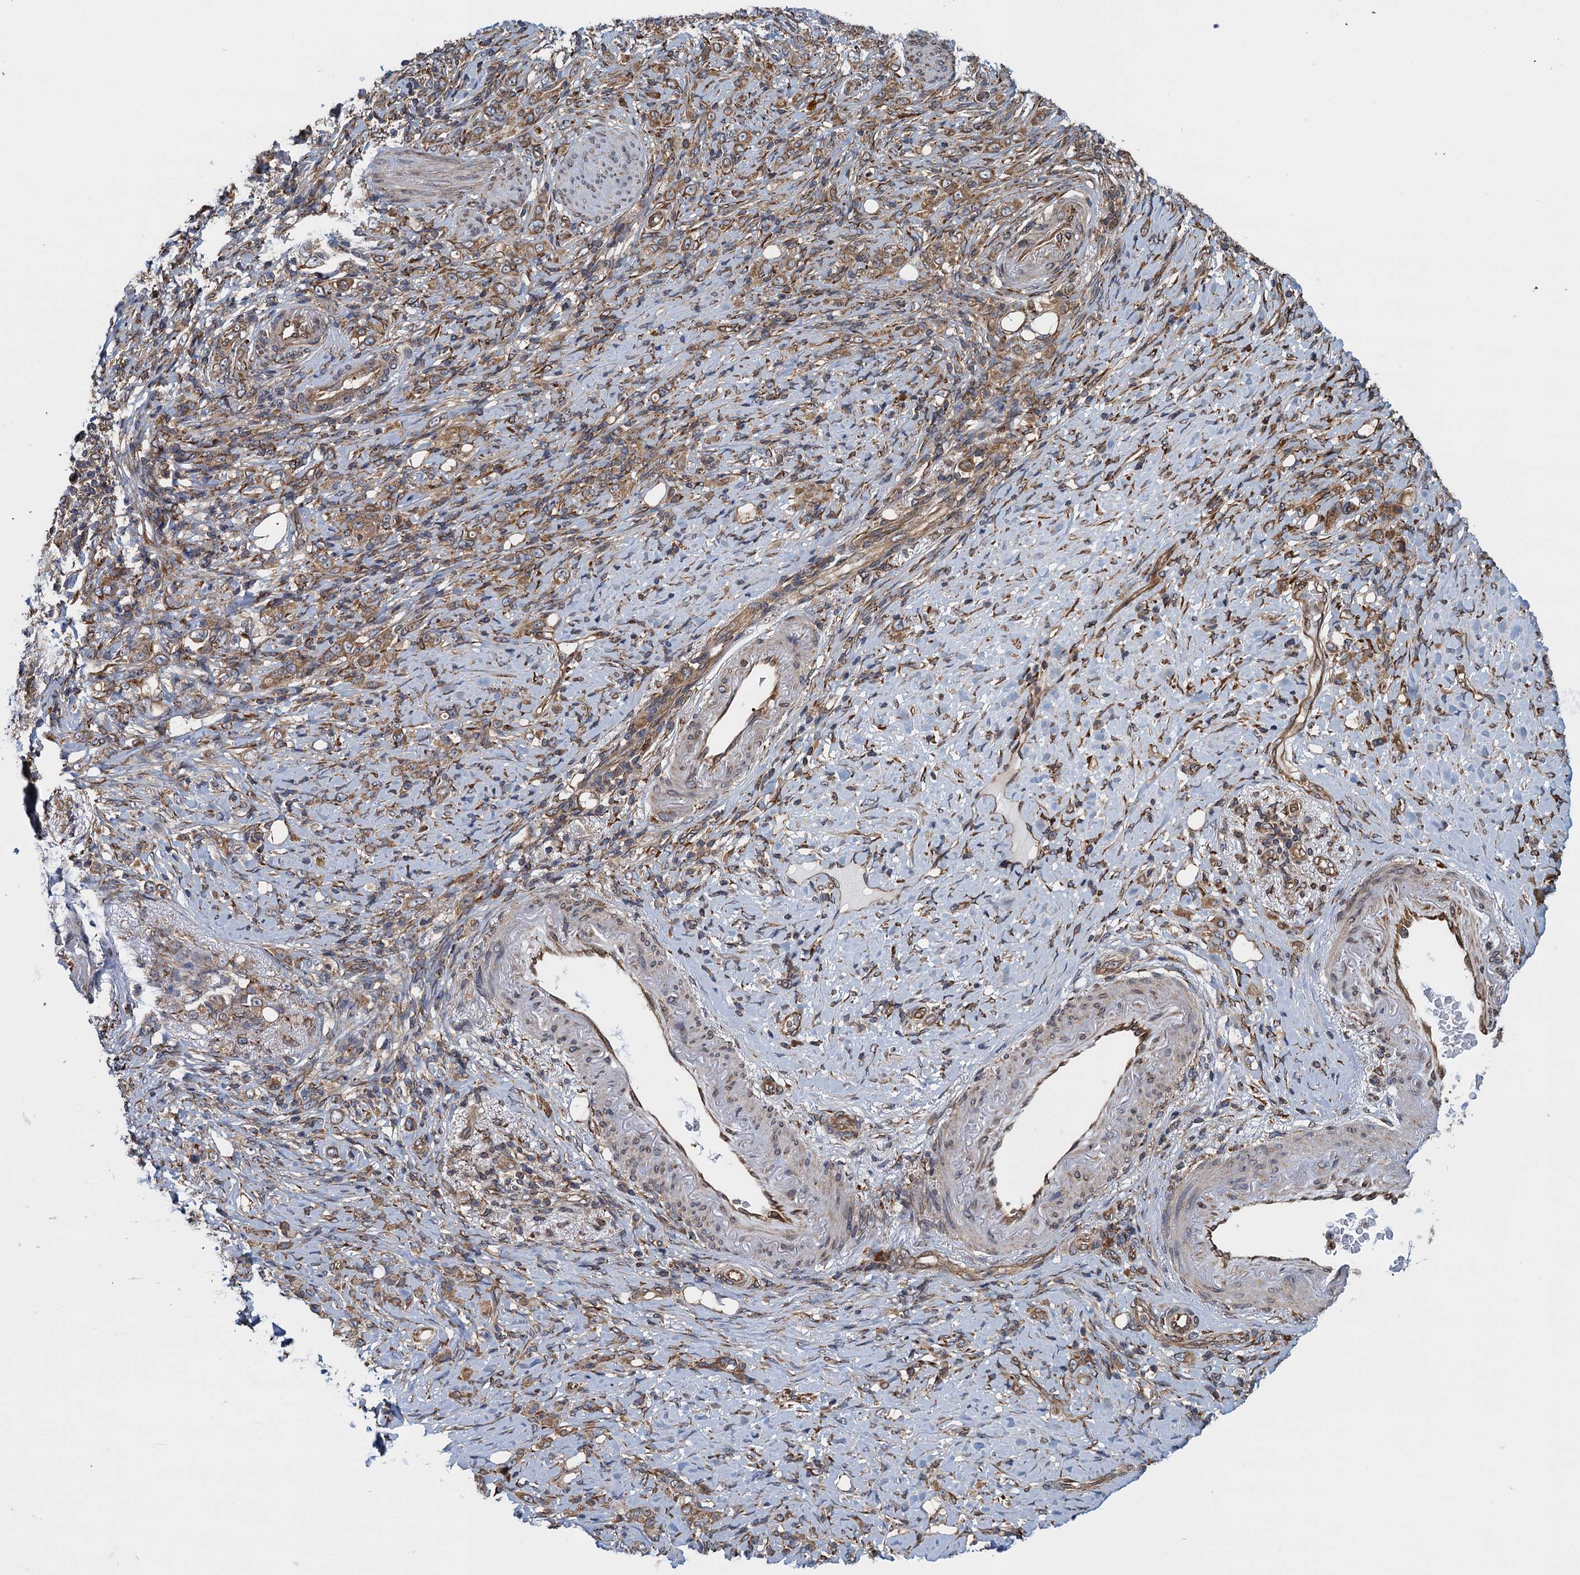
{"staining": {"intensity": "moderate", "quantity": ">75%", "location": "cytoplasmic/membranous"}, "tissue": "stomach cancer", "cell_type": "Tumor cells", "image_type": "cancer", "snomed": [{"axis": "morphology", "description": "Adenocarcinoma, NOS"}, {"axis": "topography", "description": "Stomach"}], "caption": "Immunohistochemical staining of human adenocarcinoma (stomach) shows medium levels of moderate cytoplasmic/membranous staining in approximately >75% of tumor cells. (IHC, brightfield microscopy, high magnification).", "gene": "MDM1", "patient": {"sex": "female", "age": 79}}